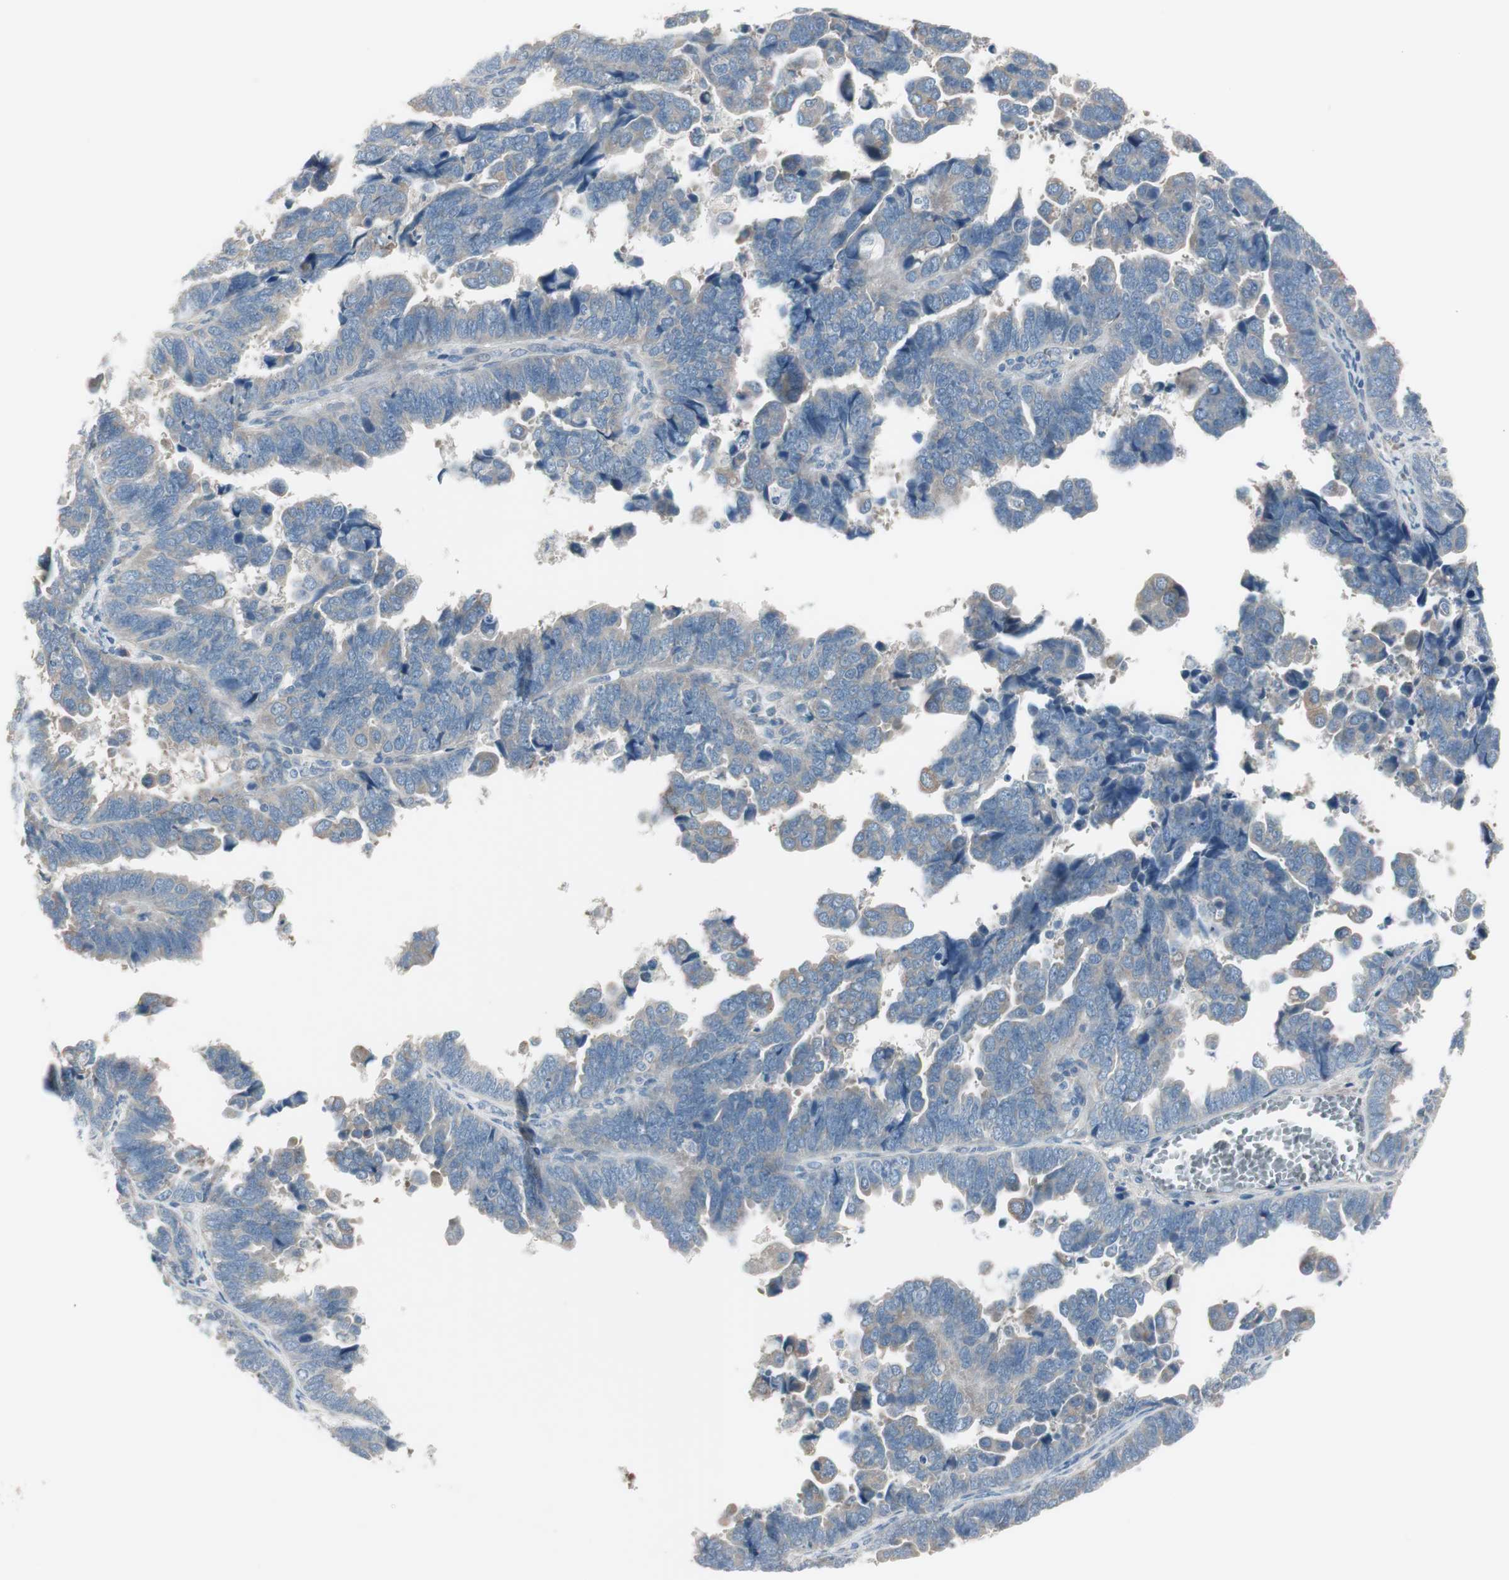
{"staining": {"intensity": "weak", "quantity": "25%-75%", "location": "cytoplasmic/membranous"}, "tissue": "endometrial cancer", "cell_type": "Tumor cells", "image_type": "cancer", "snomed": [{"axis": "morphology", "description": "Adenocarcinoma, NOS"}, {"axis": "topography", "description": "Endometrium"}], "caption": "About 25%-75% of tumor cells in human endometrial adenocarcinoma display weak cytoplasmic/membranous protein positivity as visualized by brown immunohistochemical staining.", "gene": "MAPRE3", "patient": {"sex": "female", "age": 75}}